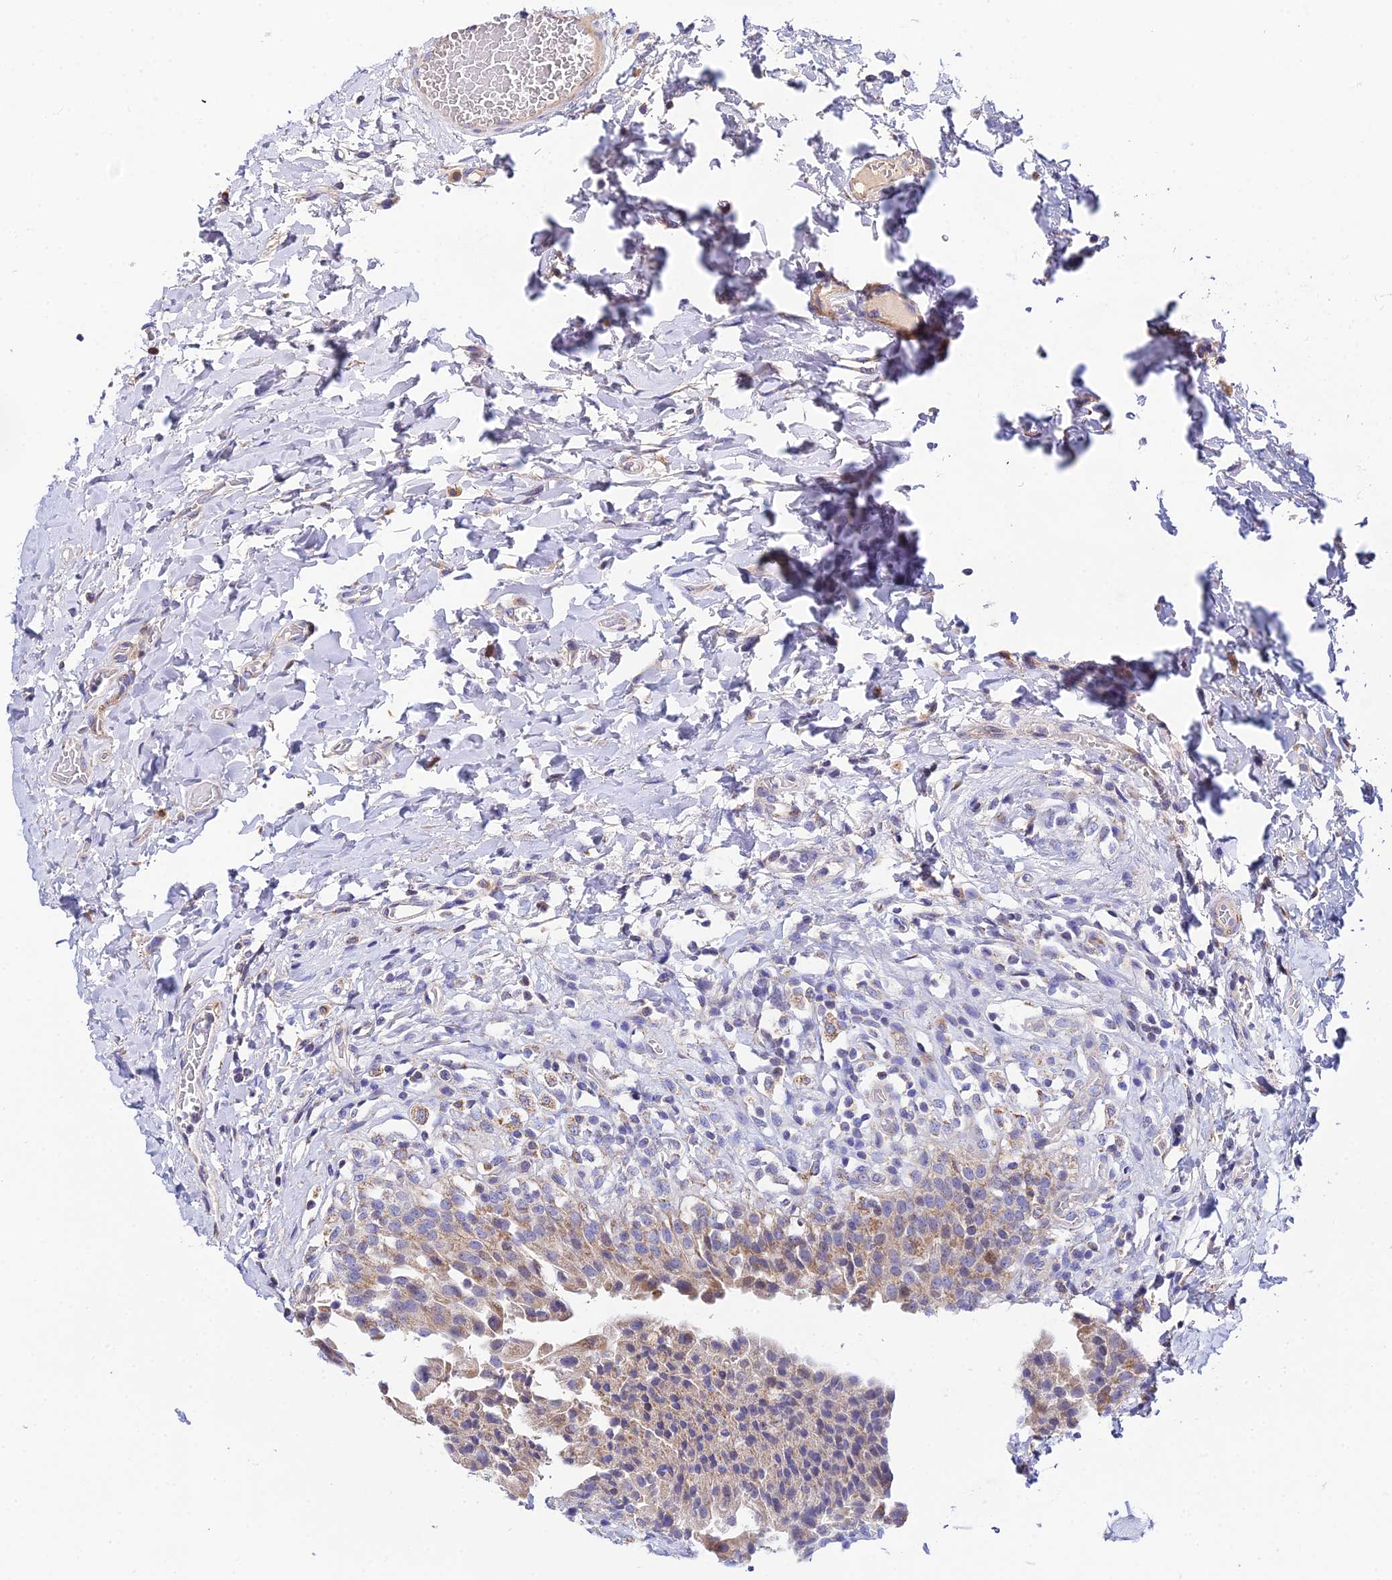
{"staining": {"intensity": "moderate", "quantity": "<25%", "location": "cytoplasmic/membranous"}, "tissue": "urinary bladder", "cell_type": "Urothelial cells", "image_type": "normal", "snomed": [{"axis": "morphology", "description": "Normal tissue, NOS"}, {"axis": "morphology", "description": "Inflammation, NOS"}, {"axis": "topography", "description": "Urinary bladder"}], "caption": "Immunohistochemistry (IHC) of benign human urinary bladder displays low levels of moderate cytoplasmic/membranous staining in approximately <25% of urothelial cells. The staining was performed using DAB to visualize the protein expression in brown, while the nuclei were stained in blue with hematoxylin (Magnification: 20x).", "gene": "ACOT1", "patient": {"sex": "male", "age": 64}}